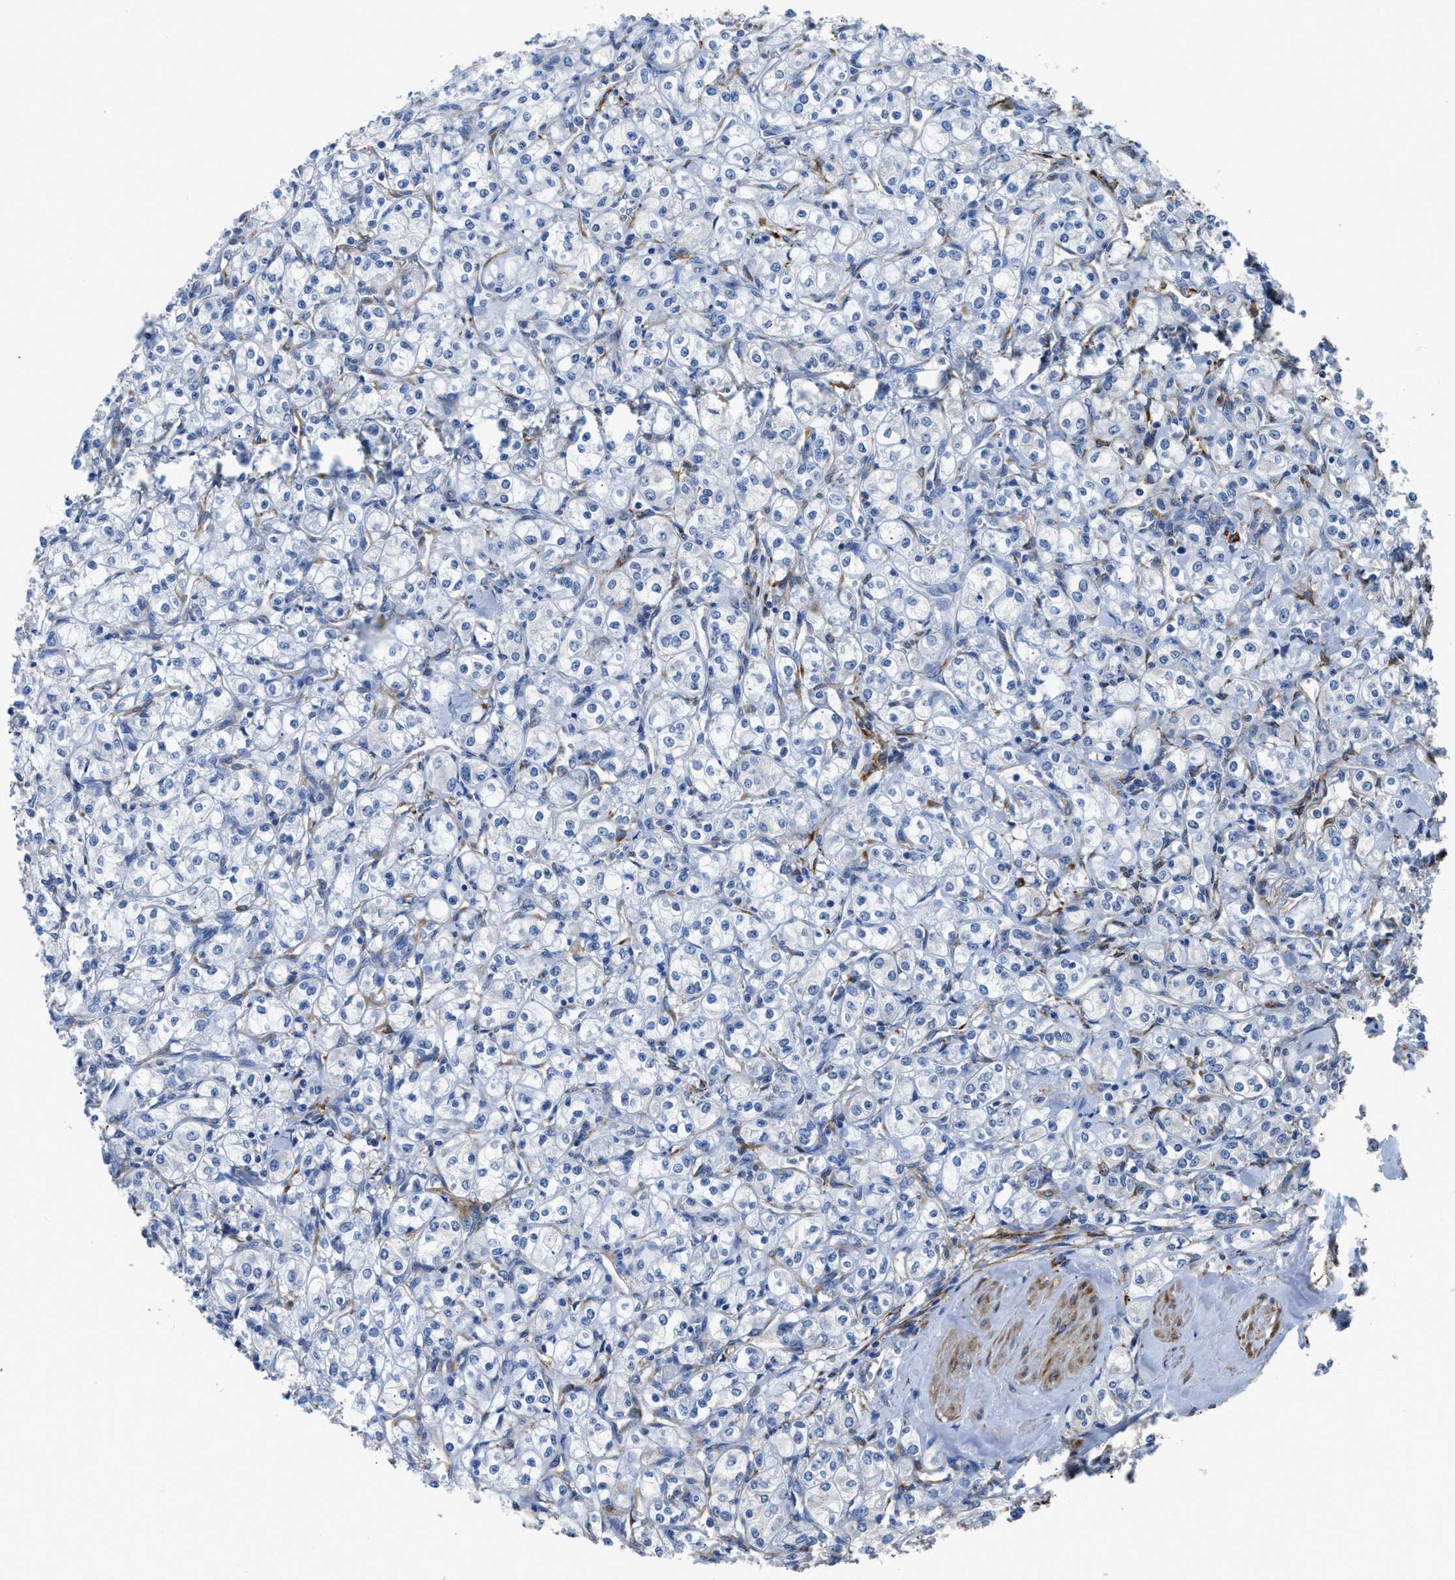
{"staining": {"intensity": "negative", "quantity": "none", "location": "none"}, "tissue": "renal cancer", "cell_type": "Tumor cells", "image_type": "cancer", "snomed": [{"axis": "morphology", "description": "Adenocarcinoma, NOS"}, {"axis": "topography", "description": "Kidney"}], "caption": "Immunohistochemical staining of renal adenocarcinoma shows no significant expression in tumor cells.", "gene": "ZSWIM5", "patient": {"sex": "male", "age": 77}}